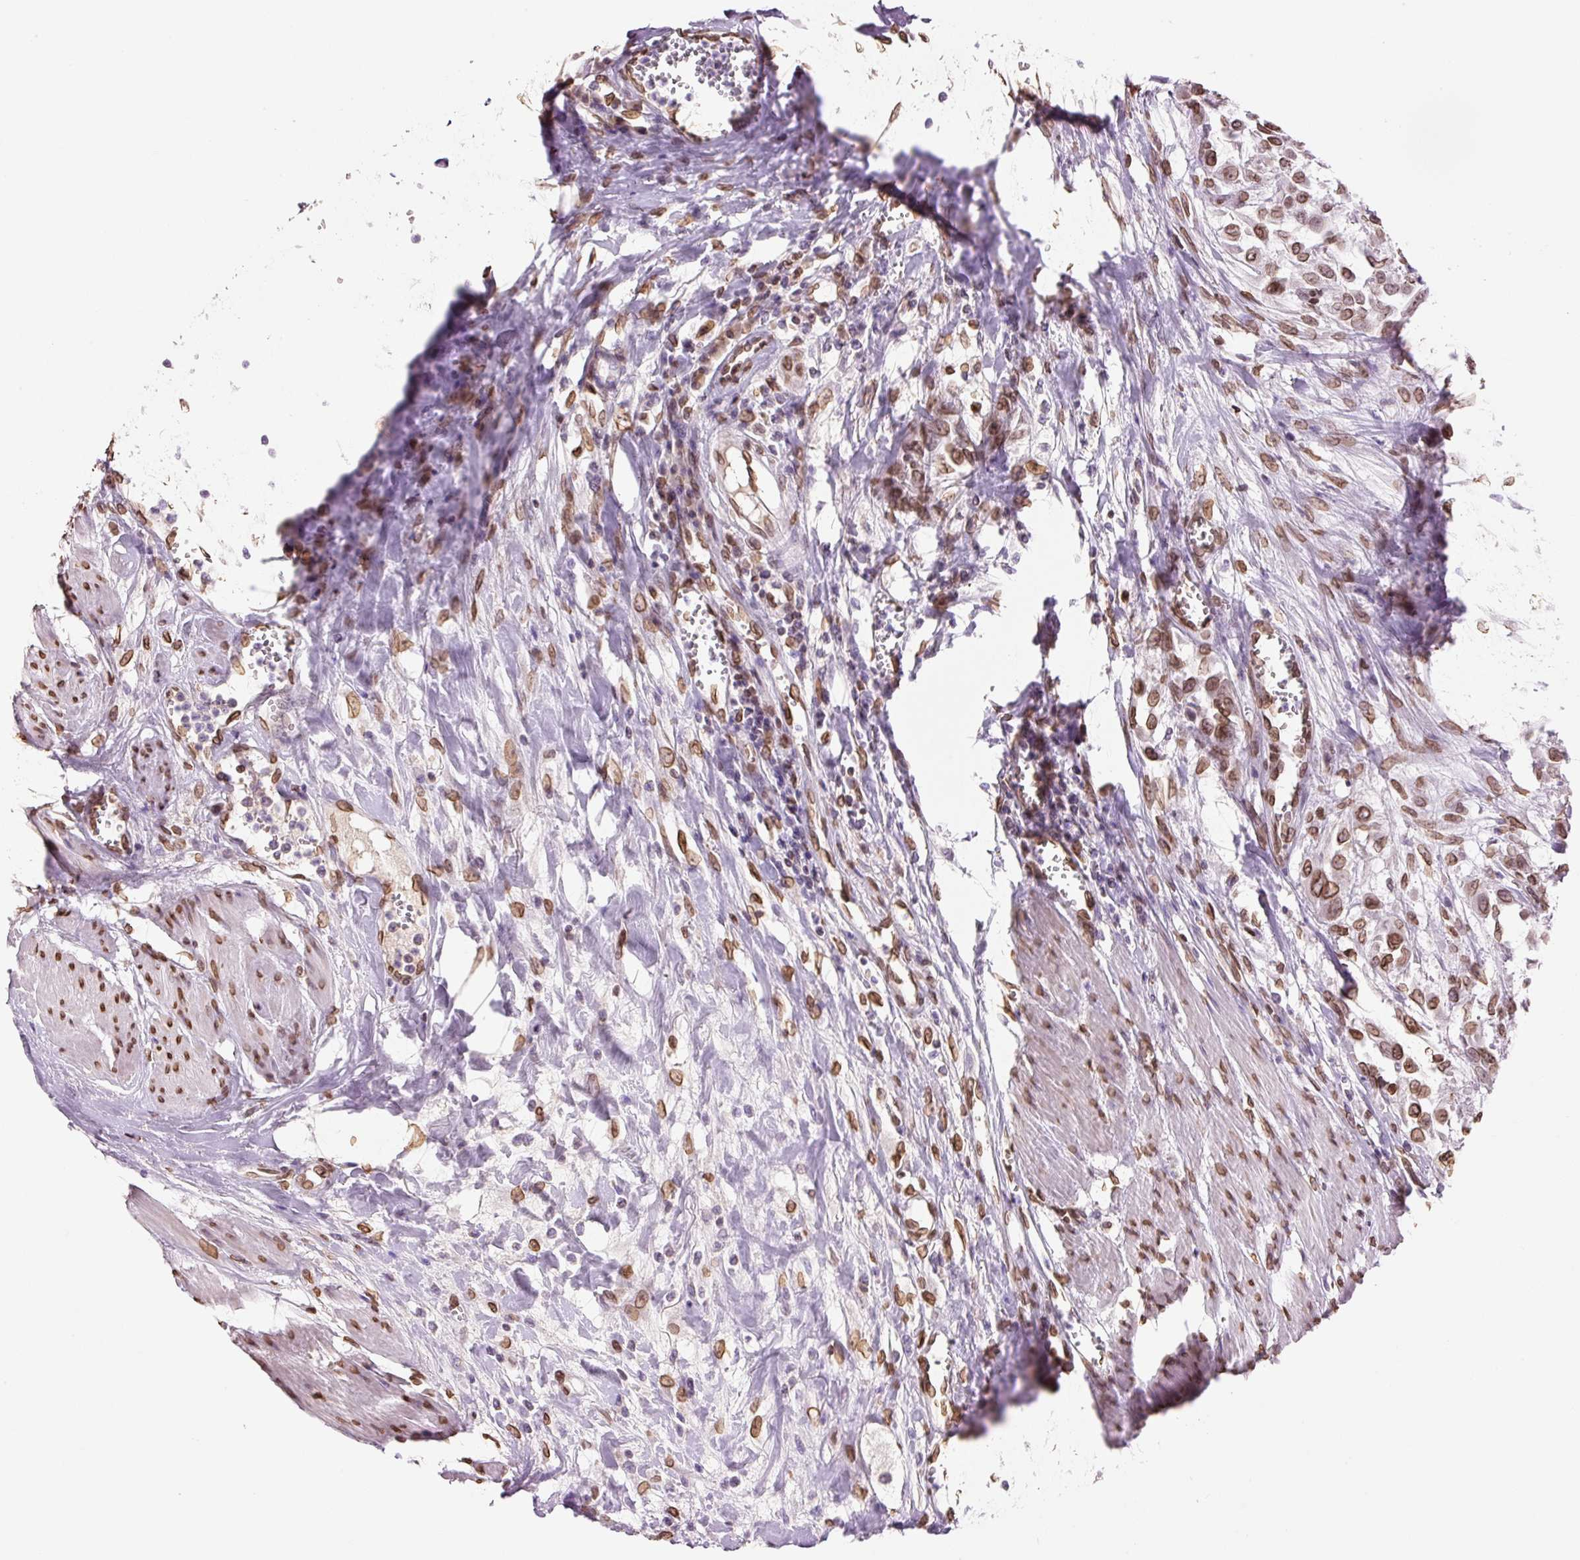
{"staining": {"intensity": "moderate", "quantity": ">75%", "location": "cytoplasmic/membranous,nuclear"}, "tissue": "urothelial cancer", "cell_type": "Tumor cells", "image_type": "cancer", "snomed": [{"axis": "morphology", "description": "Urothelial carcinoma, High grade"}, {"axis": "topography", "description": "Urinary bladder"}], "caption": "DAB (3,3'-diaminobenzidine) immunohistochemical staining of urothelial cancer reveals moderate cytoplasmic/membranous and nuclear protein expression in approximately >75% of tumor cells. (IHC, brightfield microscopy, high magnification).", "gene": "ZNF224", "patient": {"sex": "male", "age": 57}}